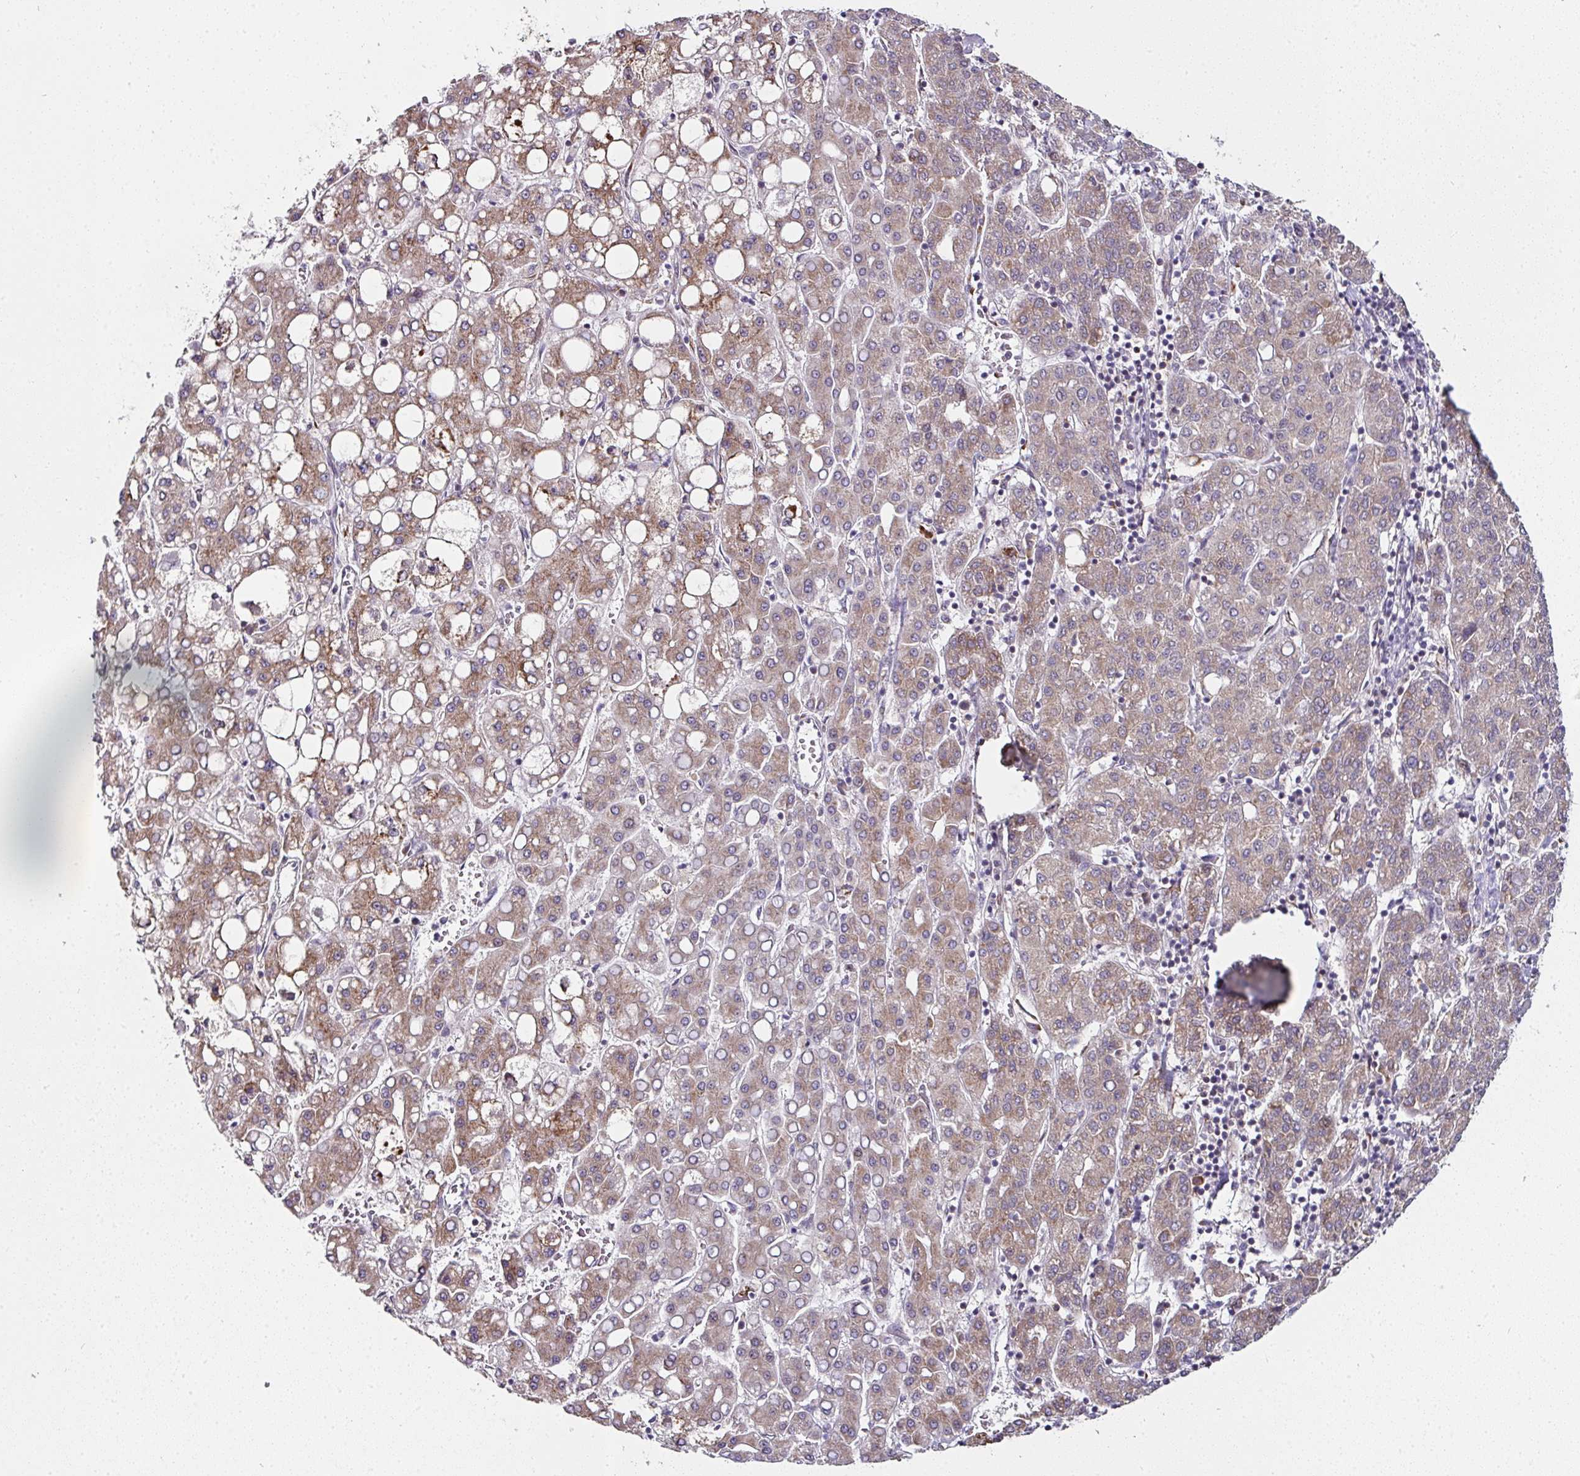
{"staining": {"intensity": "moderate", "quantity": "25%-75%", "location": "cytoplasmic/membranous"}, "tissue": "liver cancer", "cell_type": "Tumor cells", "image_type": "cancer", "snomed": [{"axis": "morphology", "description": "Carcinoma, Hepatocellular, NOS"}, {"axis": "topography", "description": "Liver"}], "caption": "The histopathology image demonstrates staining of liver cancer, revealing moderate cytoplasmic/membranous protein expression (brown color) within tumor cells.", "gene": "APOLD1", "patient": {"sex": "male", "age": 65}}